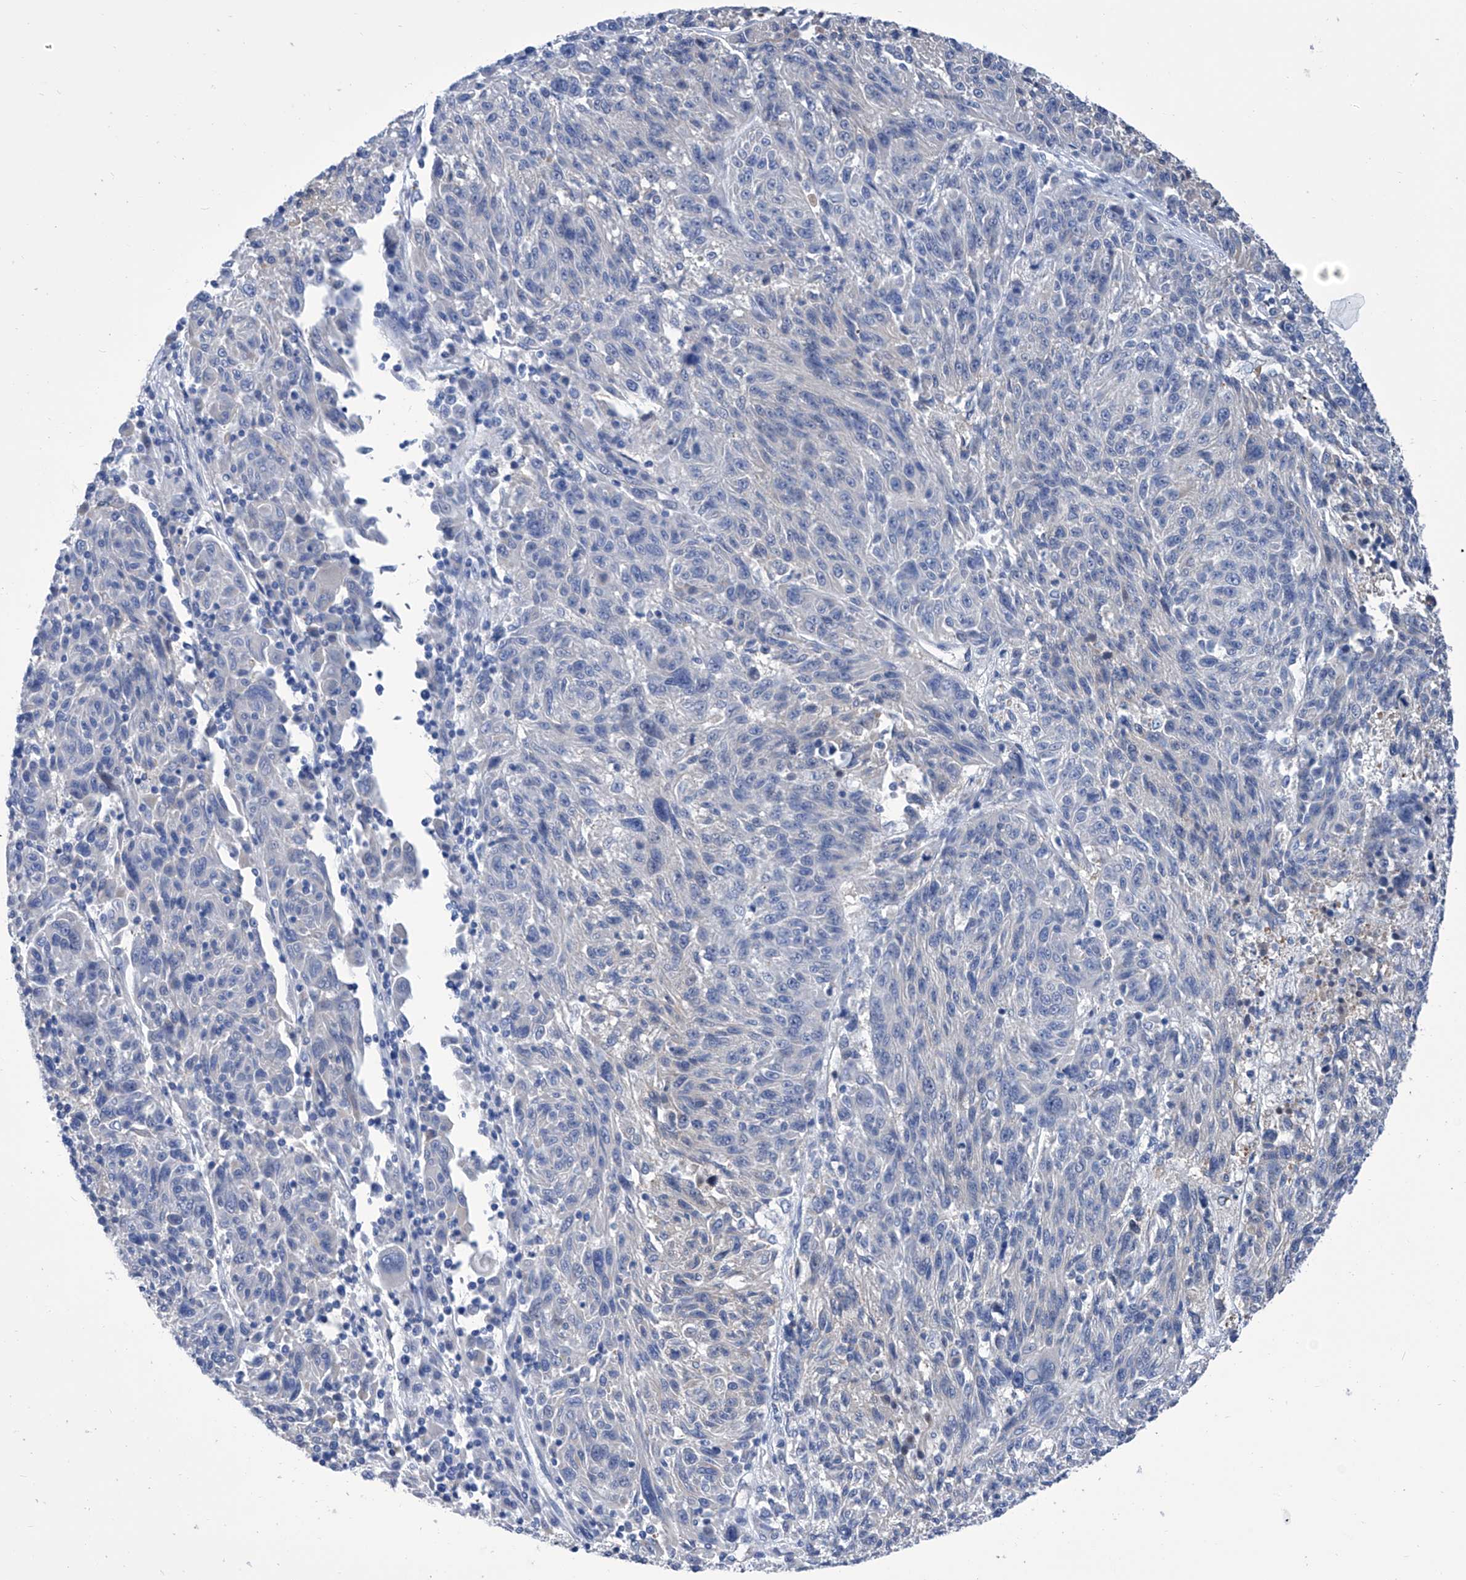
{"staining": {"intensity": "negative", "quantity": "none", "location": "none"}, "tissue": "melanoma", "cell_type": "Tumor cells", "image_type": "cancer", "snomed": [{"axis": "morphology", "description": "Malignant melanoma, NOS"}, {"axis": "topography", "description": "Skin"}], "caption": "This histopathology image is of melanoma stained with immunohistochemistry (IHC) to label a protein in brown with the nuclei are counter-stained blue. There is no positivity in tumor cells. Brightfield microscopy of immunohistochemistry stained with DAB (3,3'-diaminobenzidine) (brown) and hematoxylin (blue), captured at high magnification.", "gene": "SMS", "patient": {"sex": "male", "age": 53}}